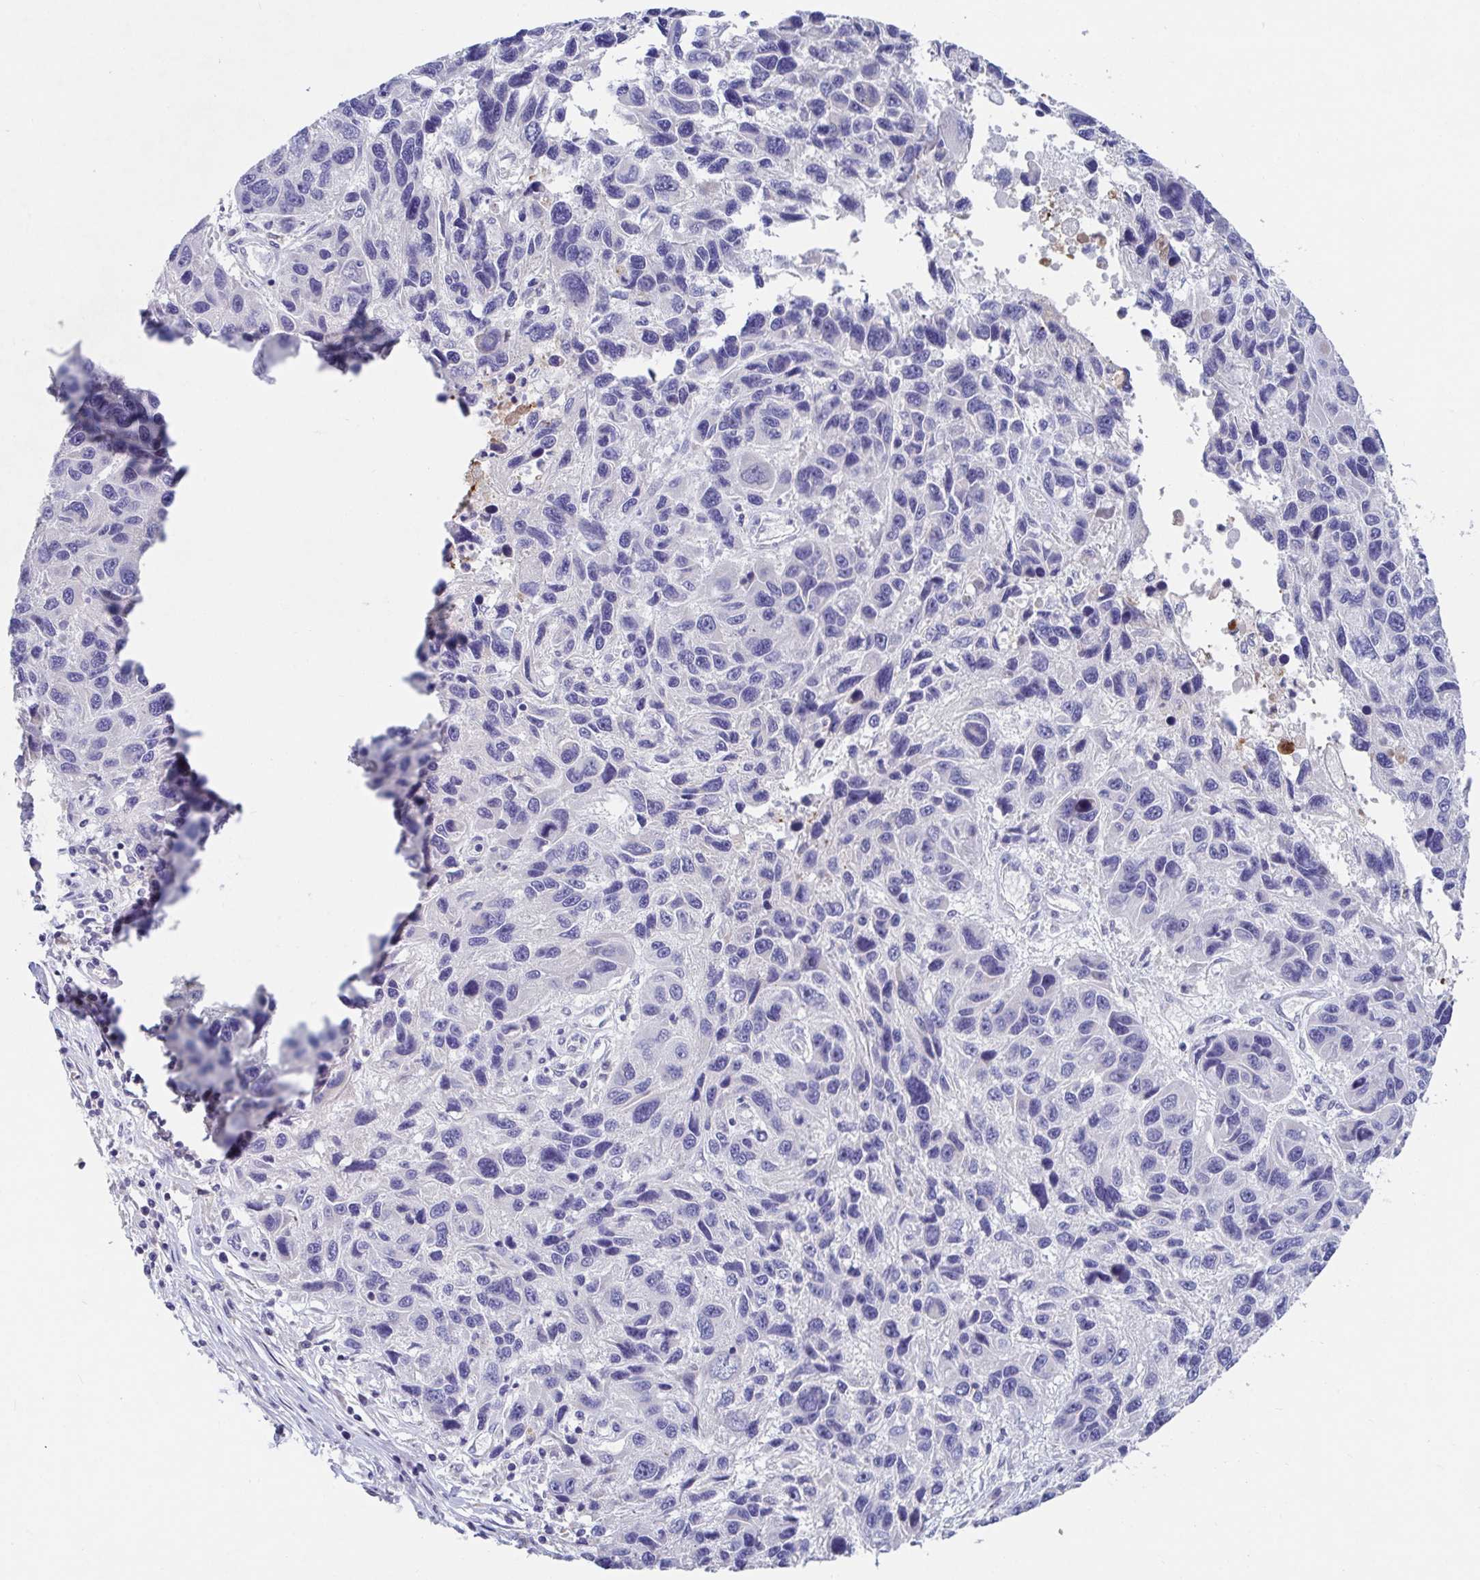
{"staining": {"intensity": "negative", "quantity": "none", "location": "none"}, "tissue": "melanoma", "cell_type": "Tumor cells", "image_type": "cancer", "snomed": [{"axis": "morphology", "description": "Malignant melanoma, NOS"}, {"axis": "topography", "description": "Skin"}], "caption": "There is no significant staining in tumor cells of melanoma. Nuclei are stained in blue.", "gene": "ZNF561", "patient": {"sex": "male", "age": 53}}